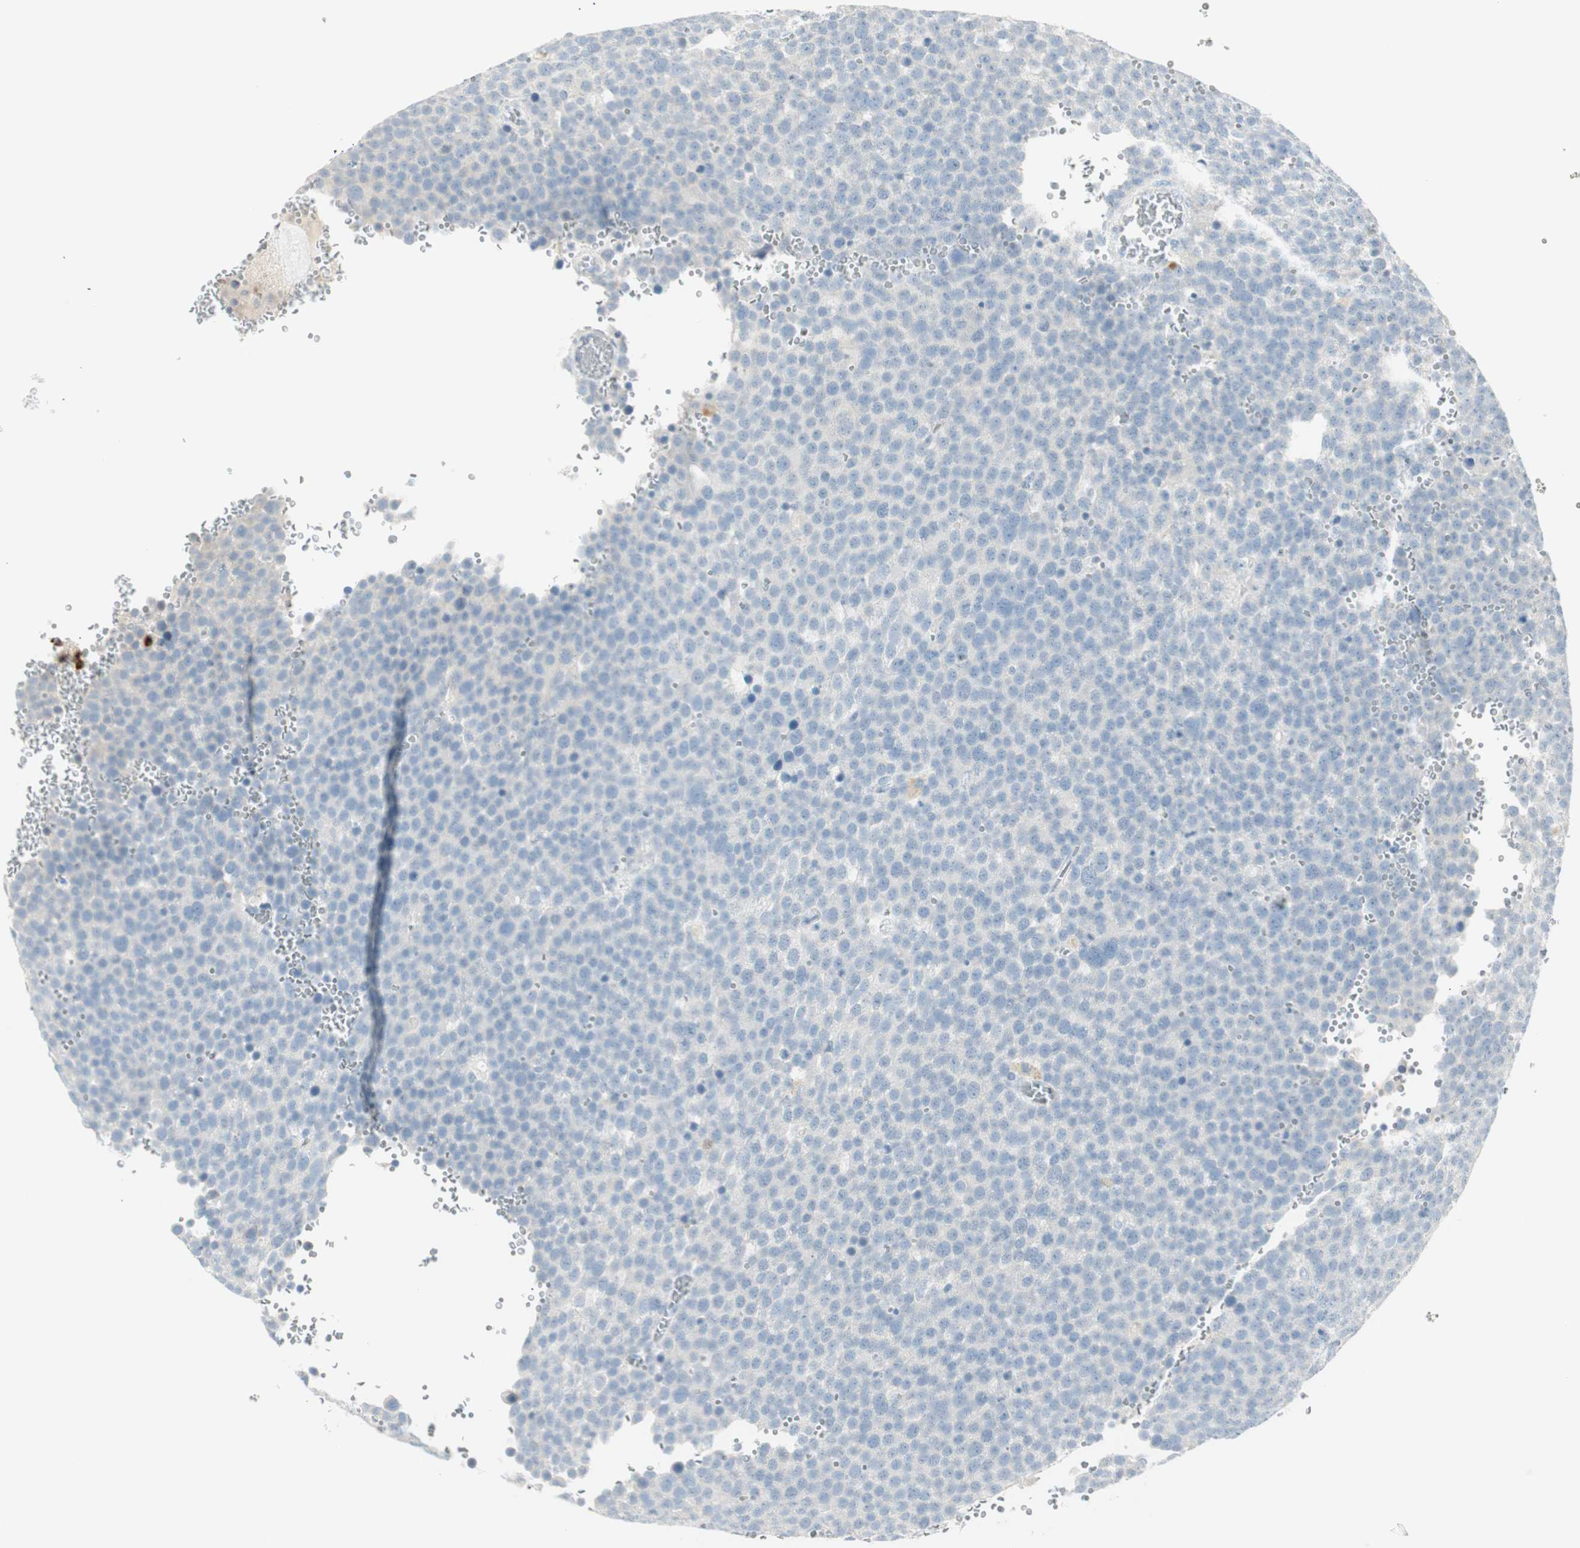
{"staining": {"intensity": "negative", "quantity": "none", "location": "none"}, "tissue": "testis cancer", "cell_type": "Tumor cells", "image_type": "cancer", "snomed": [{"axis": "morphology", "description": "Seminoma, NOS"}, {"axis": "topography", "description": "Testis"}], "caption": "Immunohistochemistry (IHC) image of human testis seminoma stained for a protein (brown), which demonstrates no positivity in tumor cells.", "gene": "PRTN3", "patient": {"sex": "male", "age": 71}}